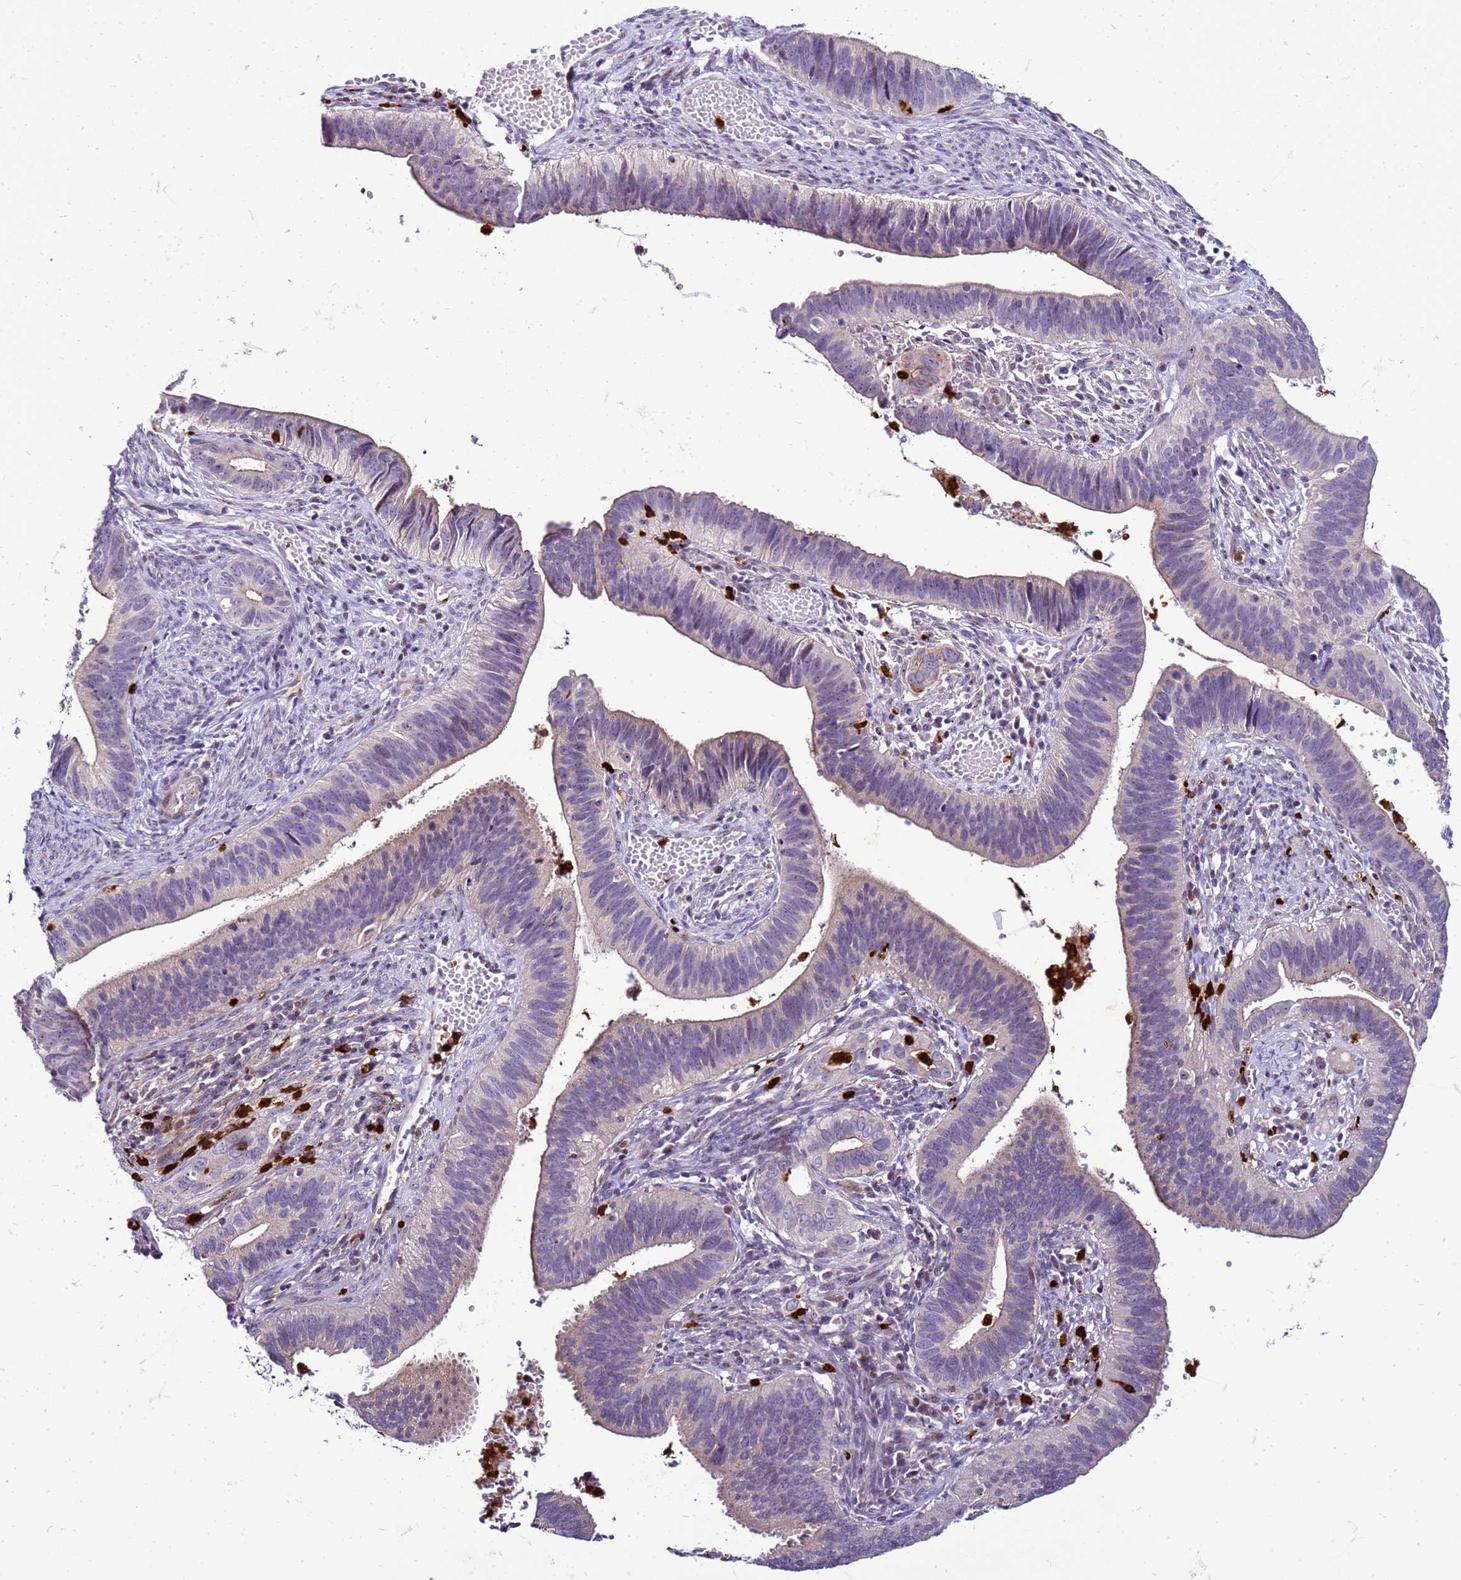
{"staining": {"intensity": "negative", "quantity": "none", "location": "none"}, "tissue": "cervical cancer", "cell_type": "Tumor cells", "image_type": "cancer", "snomed": [{"axis": "morphology", "description": "Adenocarcinoma, NOS"}, {"axis": "topography", "description": "Cervix"}], "caption": "Tumor cells show no significant staining in cervical cancer.", "gene": "VPS4B", "patient": {"sex": "female", "age": 42}}